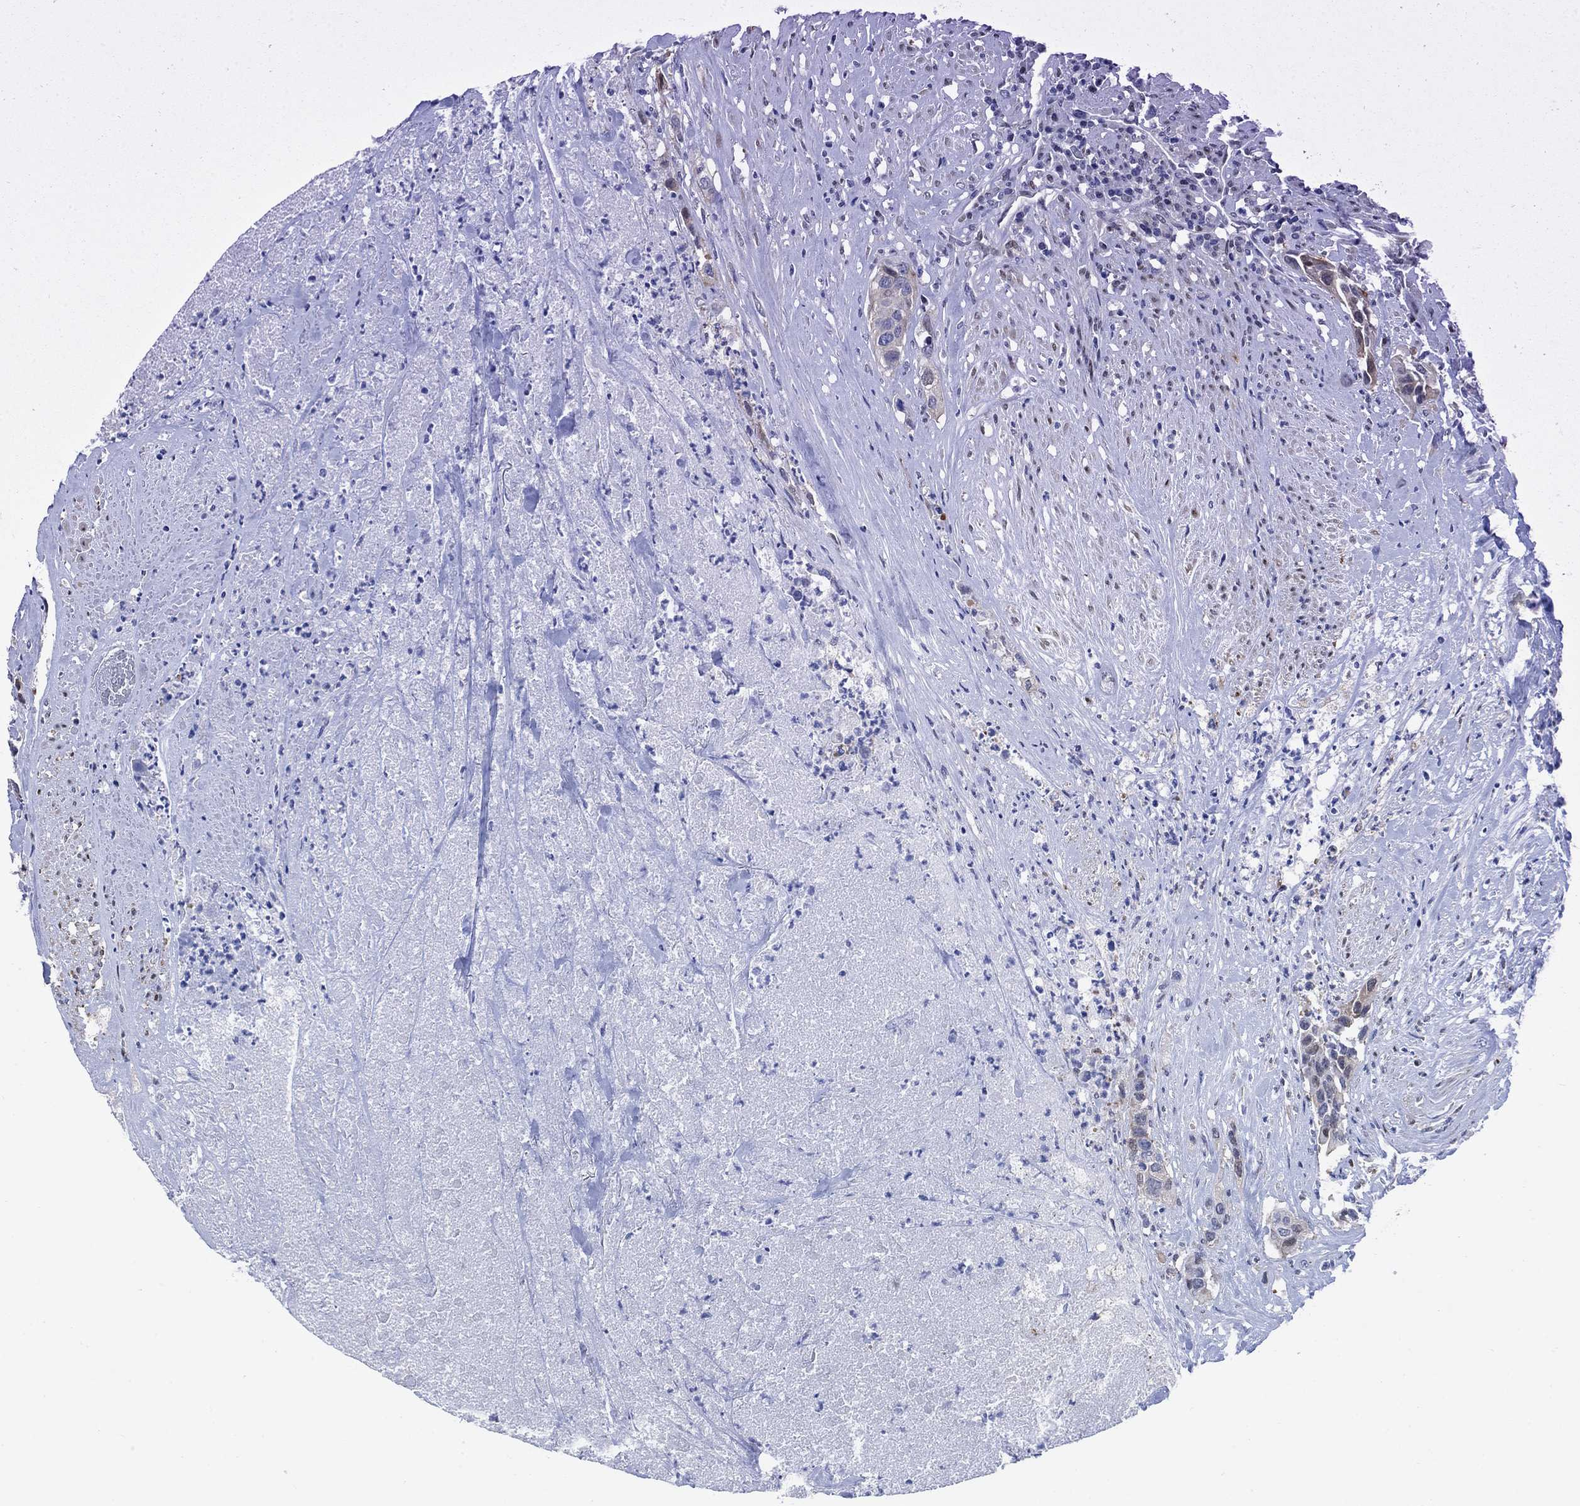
{"staining": {"intensity": "weak", "quantity": "<25%", "location": "cytoplasmic/membranous"}, "tissue": "urothelial cancer", "cell_type": "Tumor cells", "image_type": "cancer", "snomed": [{"axis": "morphology", "description": "Urothelial carcinoma, High grade"}, {"axis": "topography", "description": "Urinary bladder"}], "caption": "Human urothelial carcinoma (high-grade) stained for a protein using IHC exhibits no expression in tumor cells.", "gene": "MYO3A", "patient": {"sex": "female", "age": 73}}